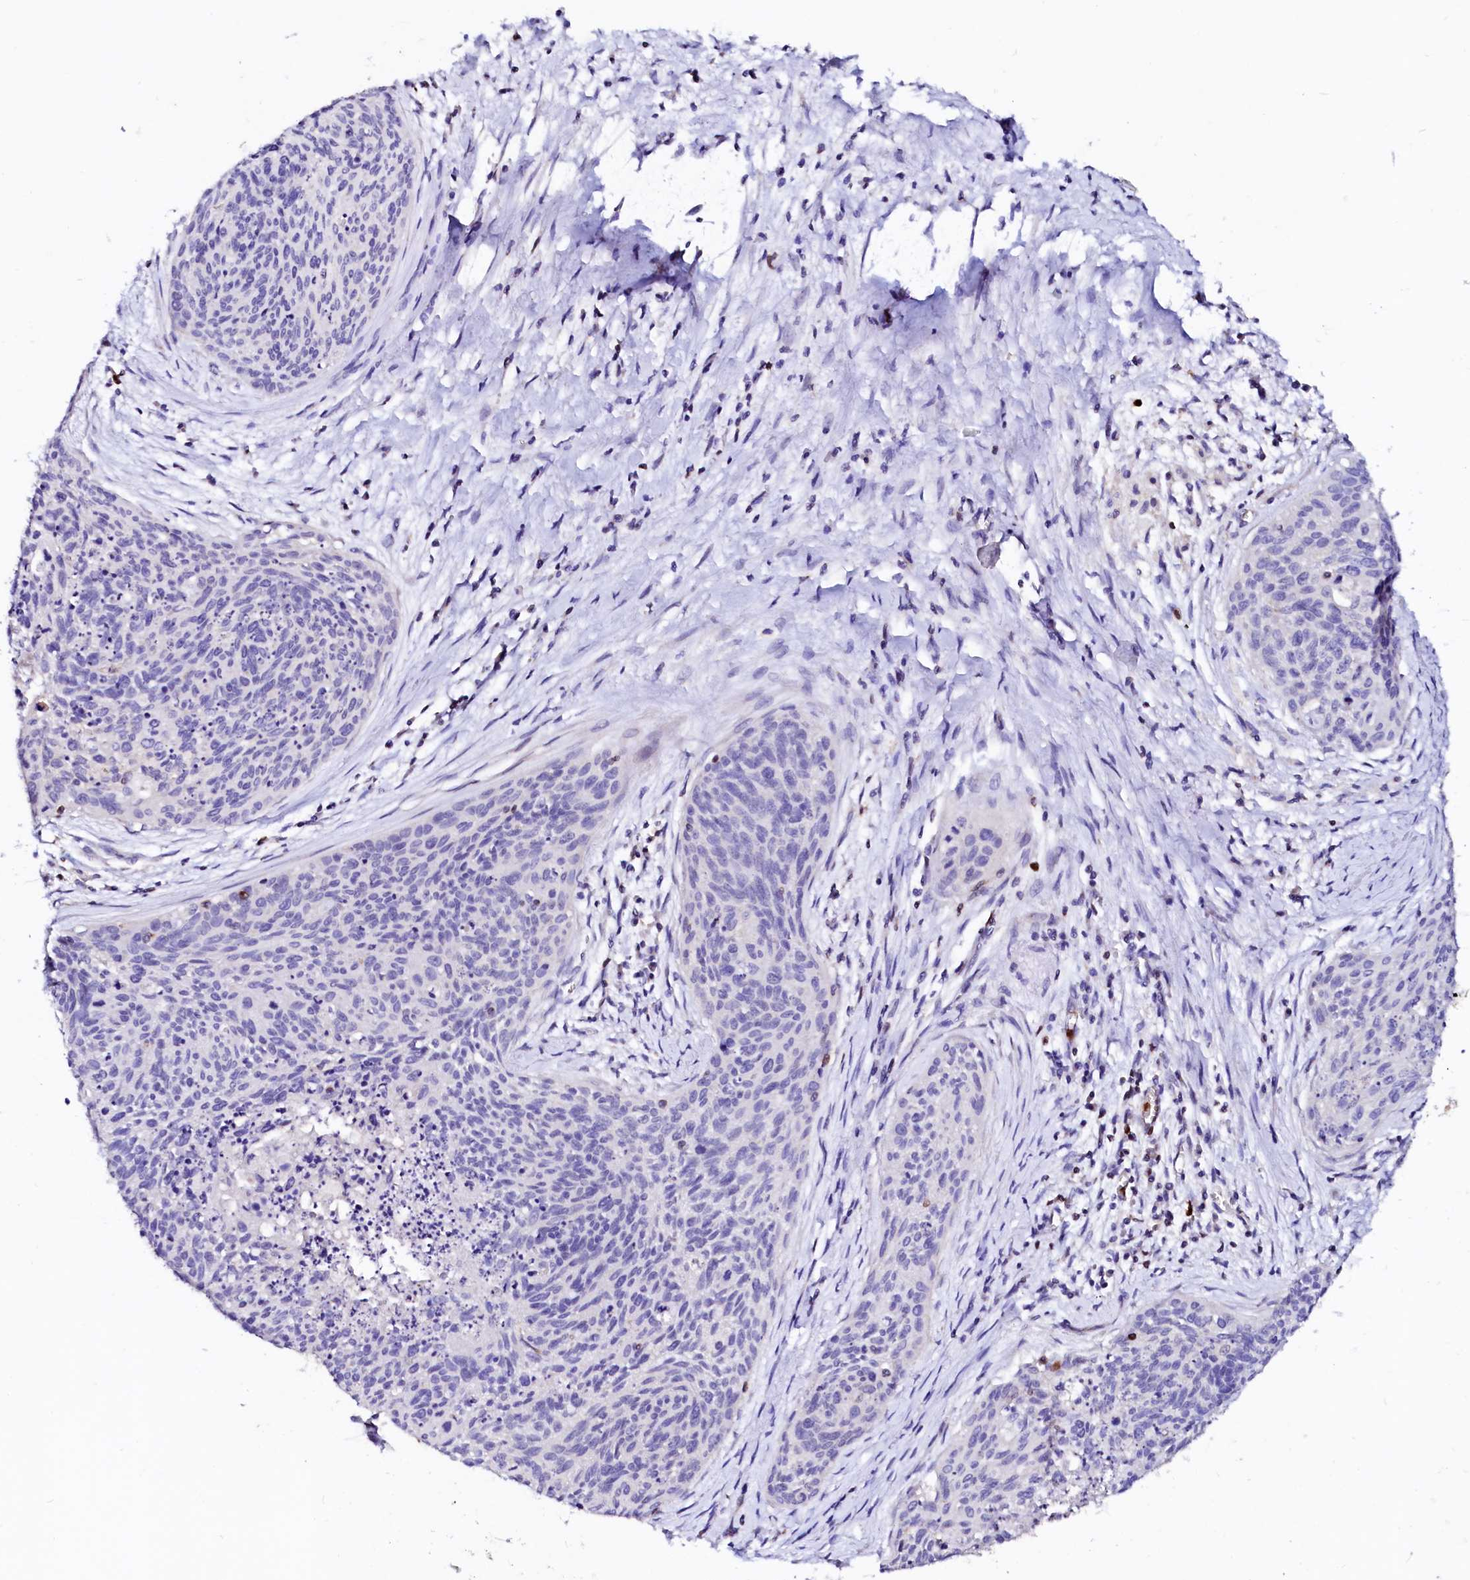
{"staining": {"intensity": "negative", "quantity": "none", "location": "none"}, "tissue": "cervical cancer", "cell_type": "Tumor cells", "image_type": "cancer", "snomed": [{"axis": "morphology", "description": "Squamous cell carcinoma, NOS"}, {"axis": "topography", "description": "Cervix"}], "caption": "An image of cervical squamous cell carcinoma stained for a protein shows no brown staining in tumor cells.", "gene": "RAB27A", "patient": {"sex": "female", "age": 55}}